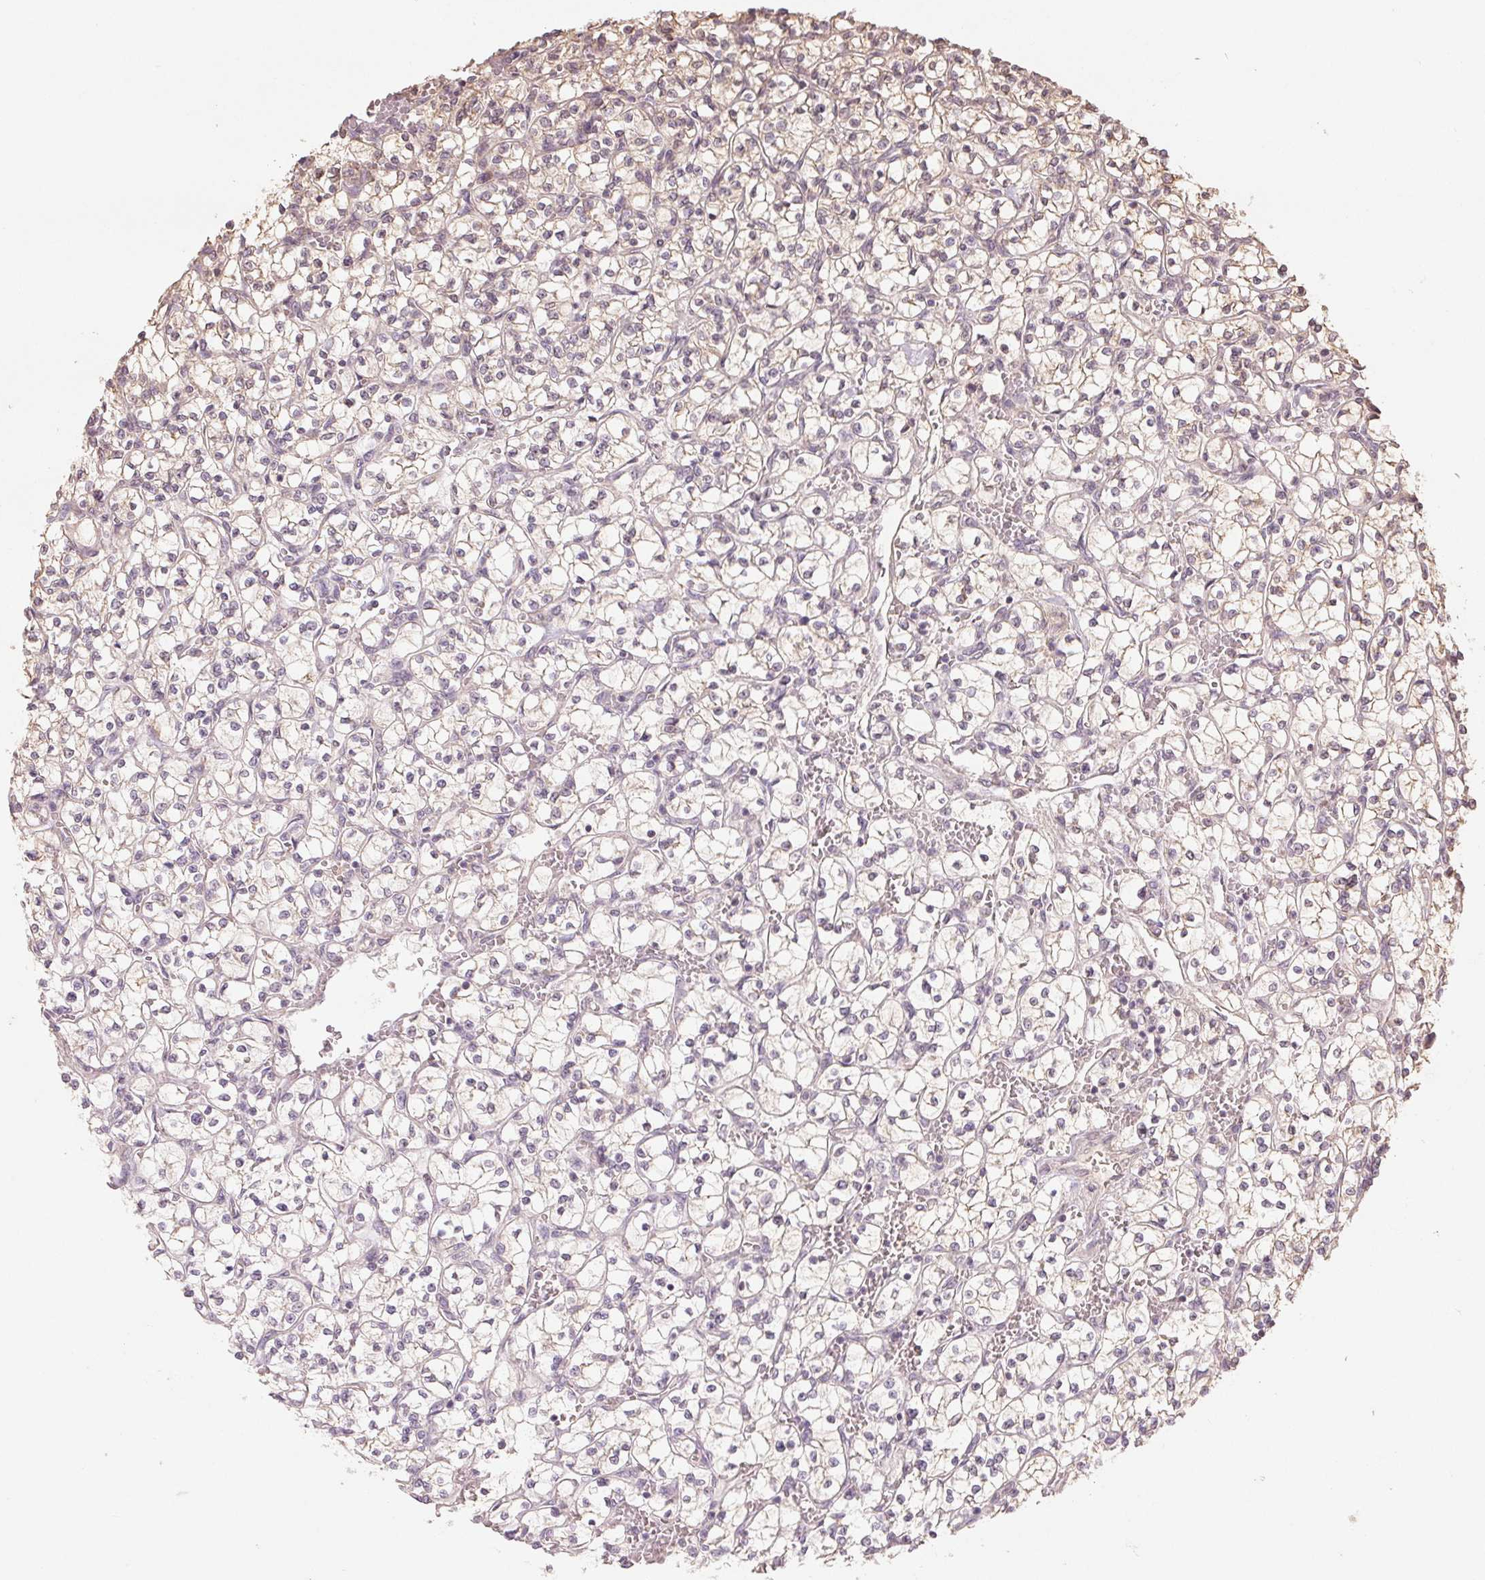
{"staining": {"intensity": "negative", "quantity": "none", "location": "none"}, "tissue": "renal cancer", "cell_type": "Tumor cells", "image_type": "cancer", "snomed": [{"axis": "morphology", "description": "Adenocarcinoma, NOS"}, {"axis": "topography", "description": "Kidney"}], "caption": "IHC micrograph of renal cancer (adenocarcinoma) stained for a protein (brown), which demonstrates no staining in tumor cells.", "gene": "COX14", "patient": {"sex": "female", "age": 64}}